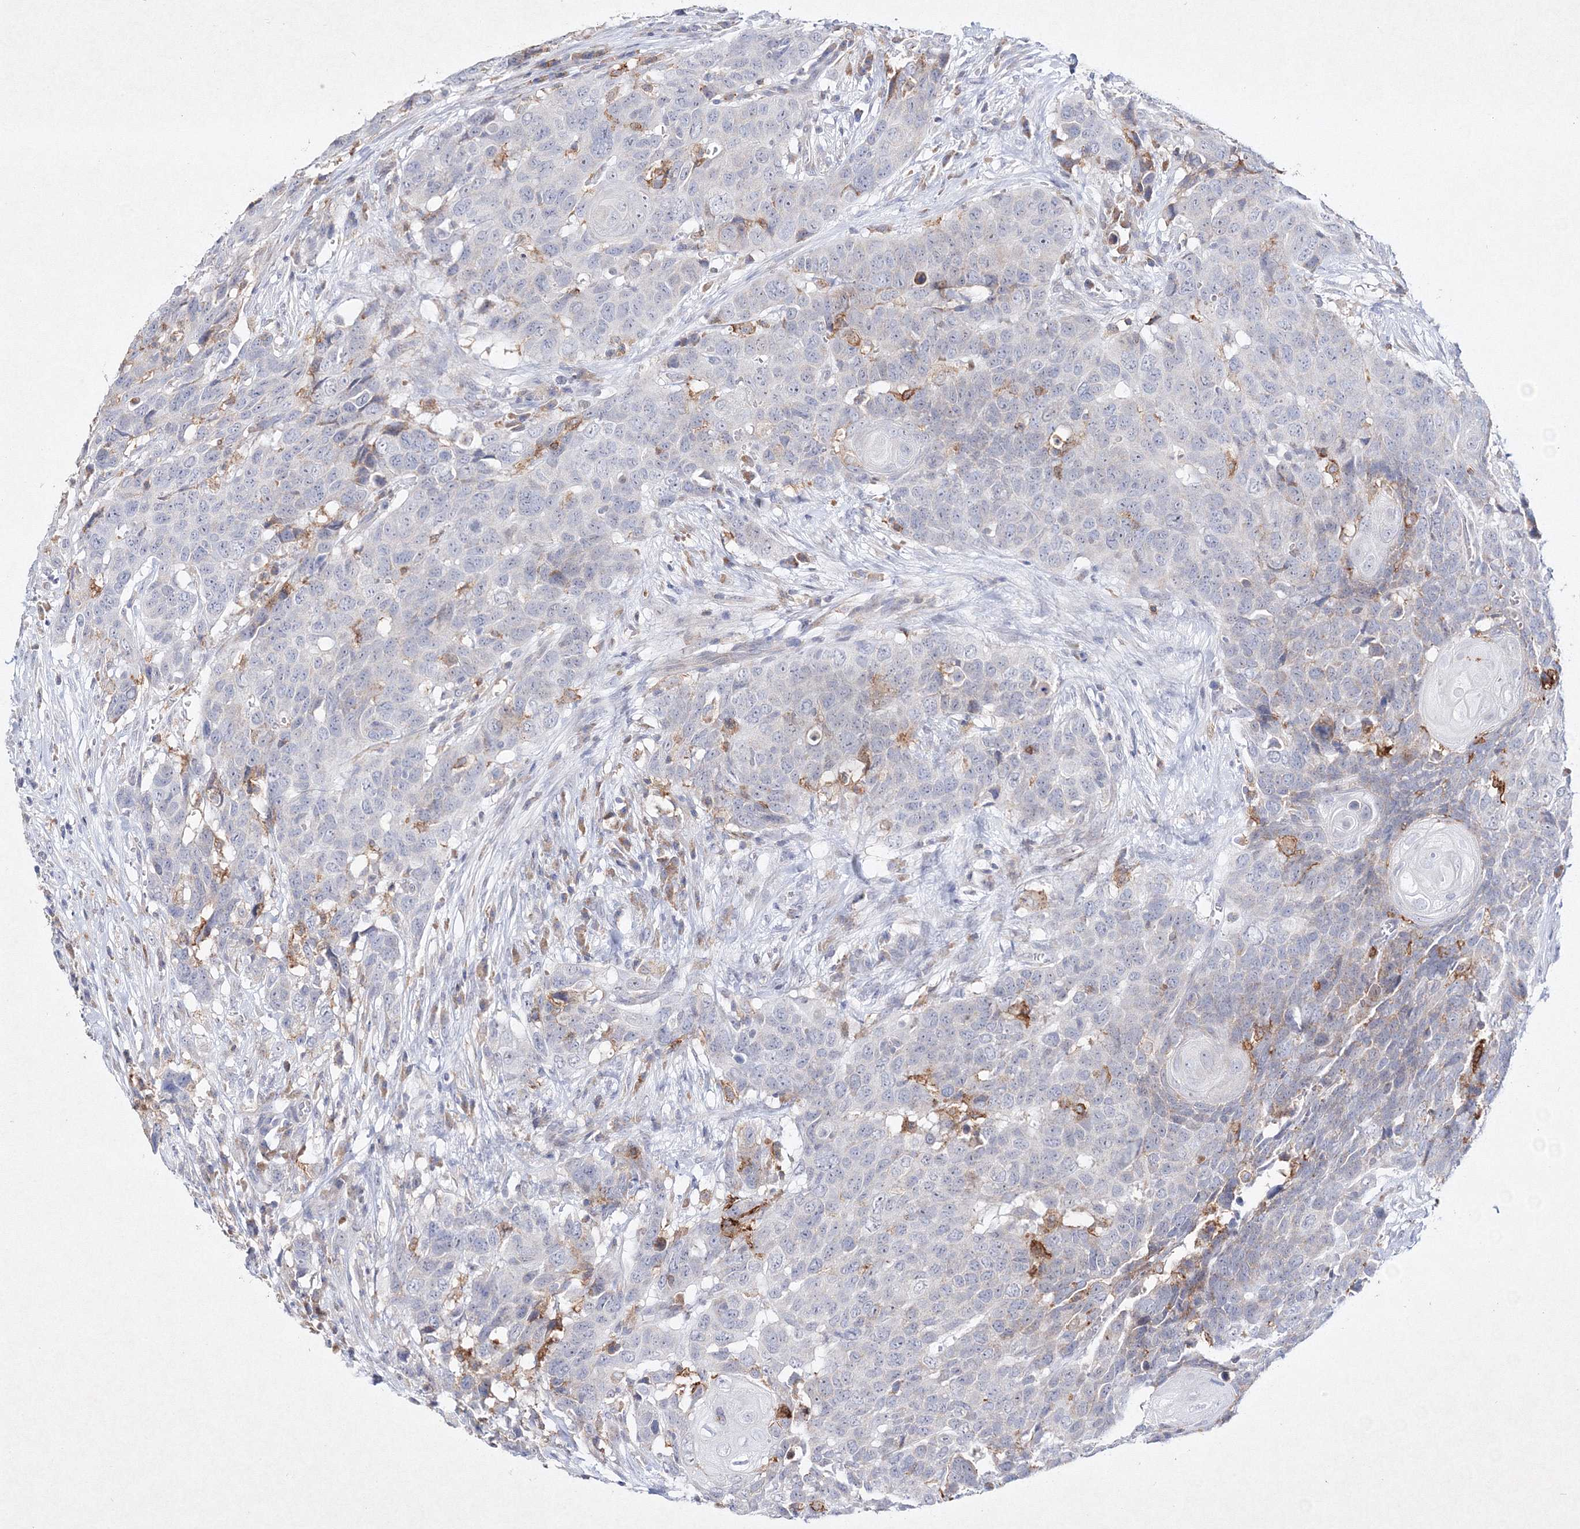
{"staining": {"intensity": "negative", "quantity": "none", "location": "none"}, "tissue": "head and neck cancer", "cell_type": "Tumor cells", "image_type": "cancer", "snomed": [{"axis": "morphology", "description": "Squamous cell carcinoma, NOS"}, {"axis": "topography", "description": "Head-Neck"}], "caption": "Image shows no protein staining in tumor cells of squamous cell carcinoma (head and neck) tissue.", "gene": "HCST", "patient": {"sex": "male", "age": 66}}